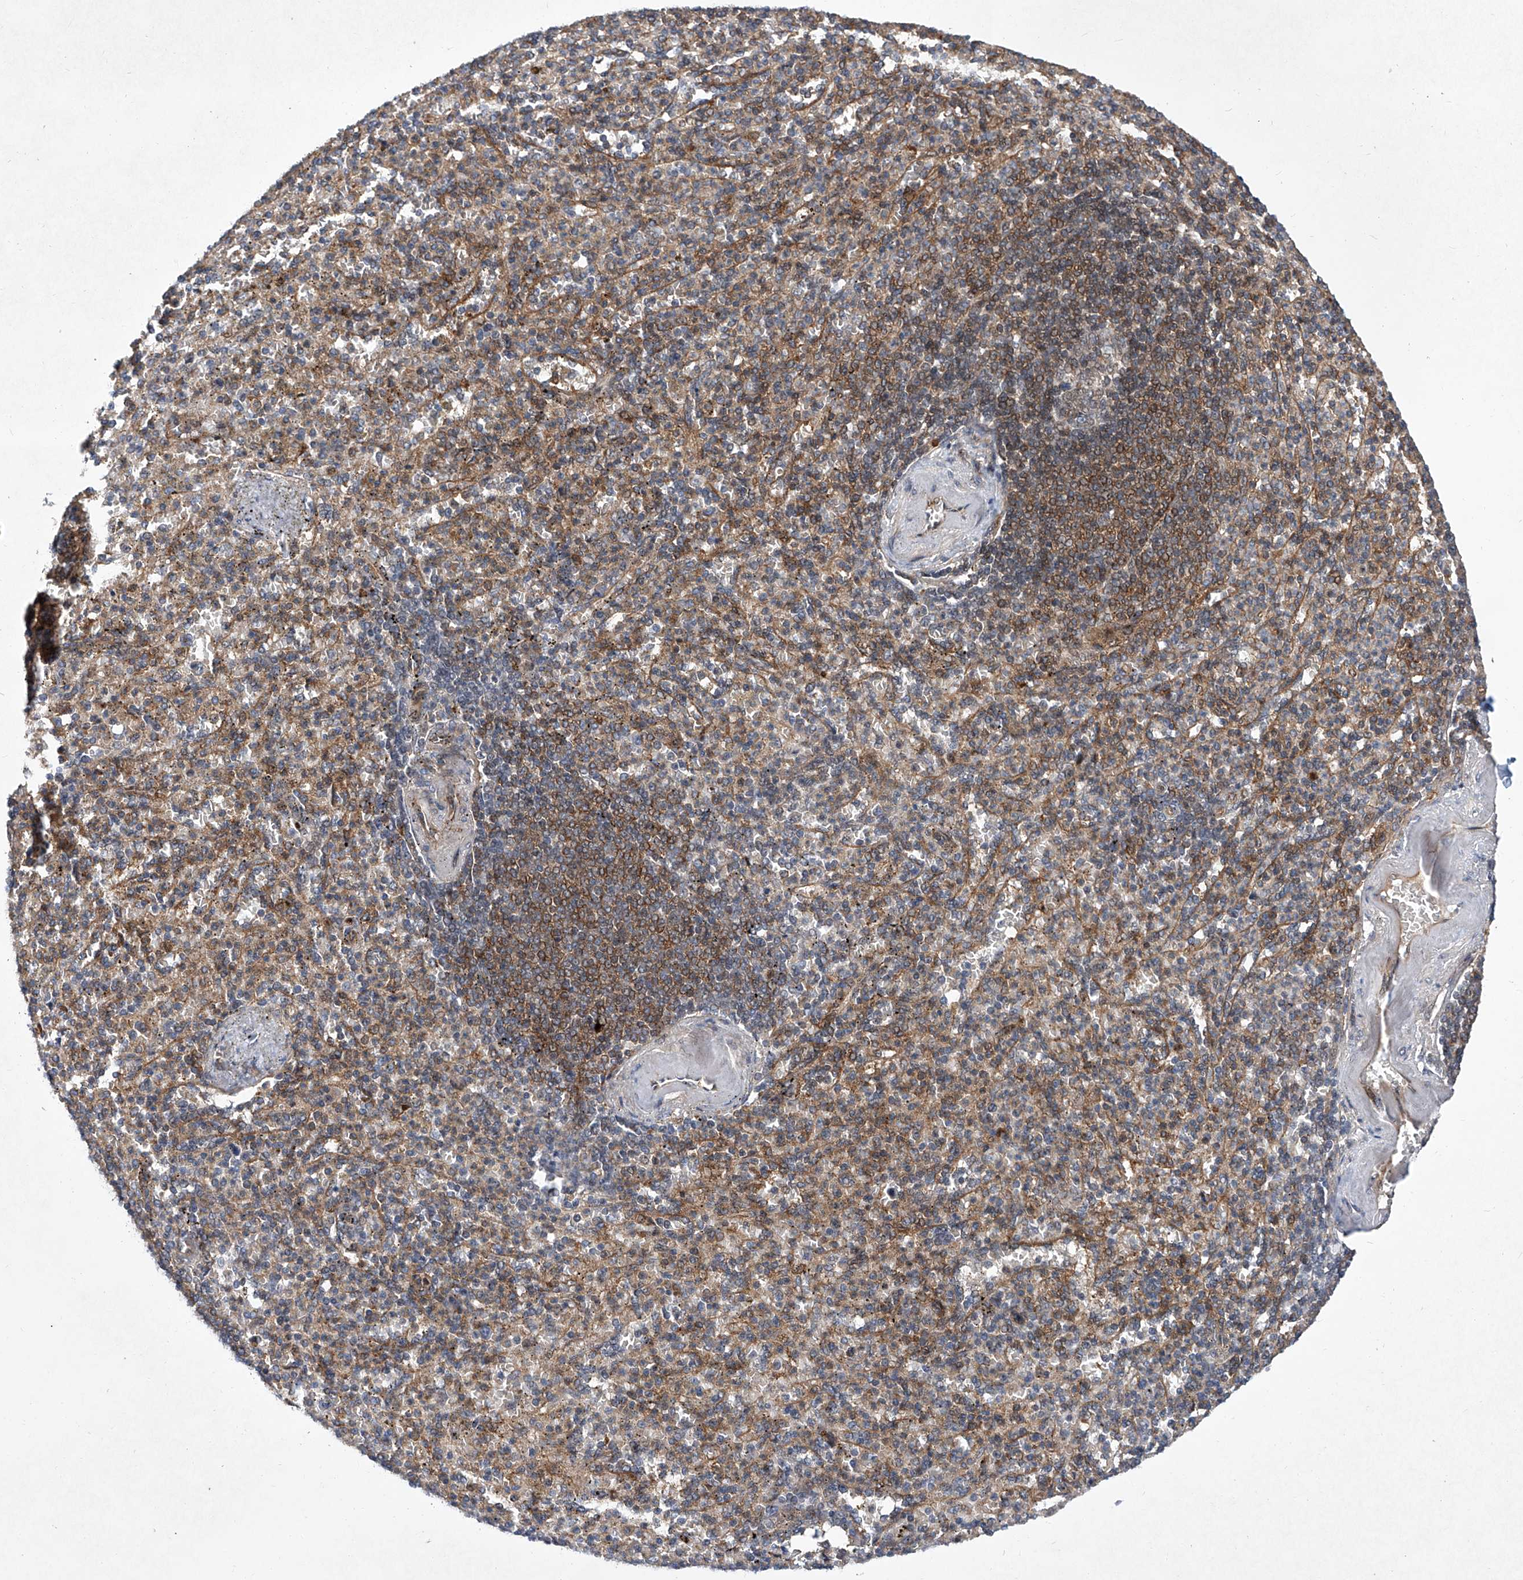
{"staining": {"intensity": "negative", "quantity": "none", "location": "none"}, "tissue": "spleen", "cell_type": "Cells in red pulp", "image_type": "normal", "snomed": [{"axis": "morphology", "description": "Normal tissue, NOS"}, {"axis": "topography", "description": "Spleen"}], "caption": "This is an immunohistochemistry (IHC) image of normal human spleen. There is no positivity in cells in red pulp.", "gene": "CISH", "patient": {"sex": "female", "age": 74}}